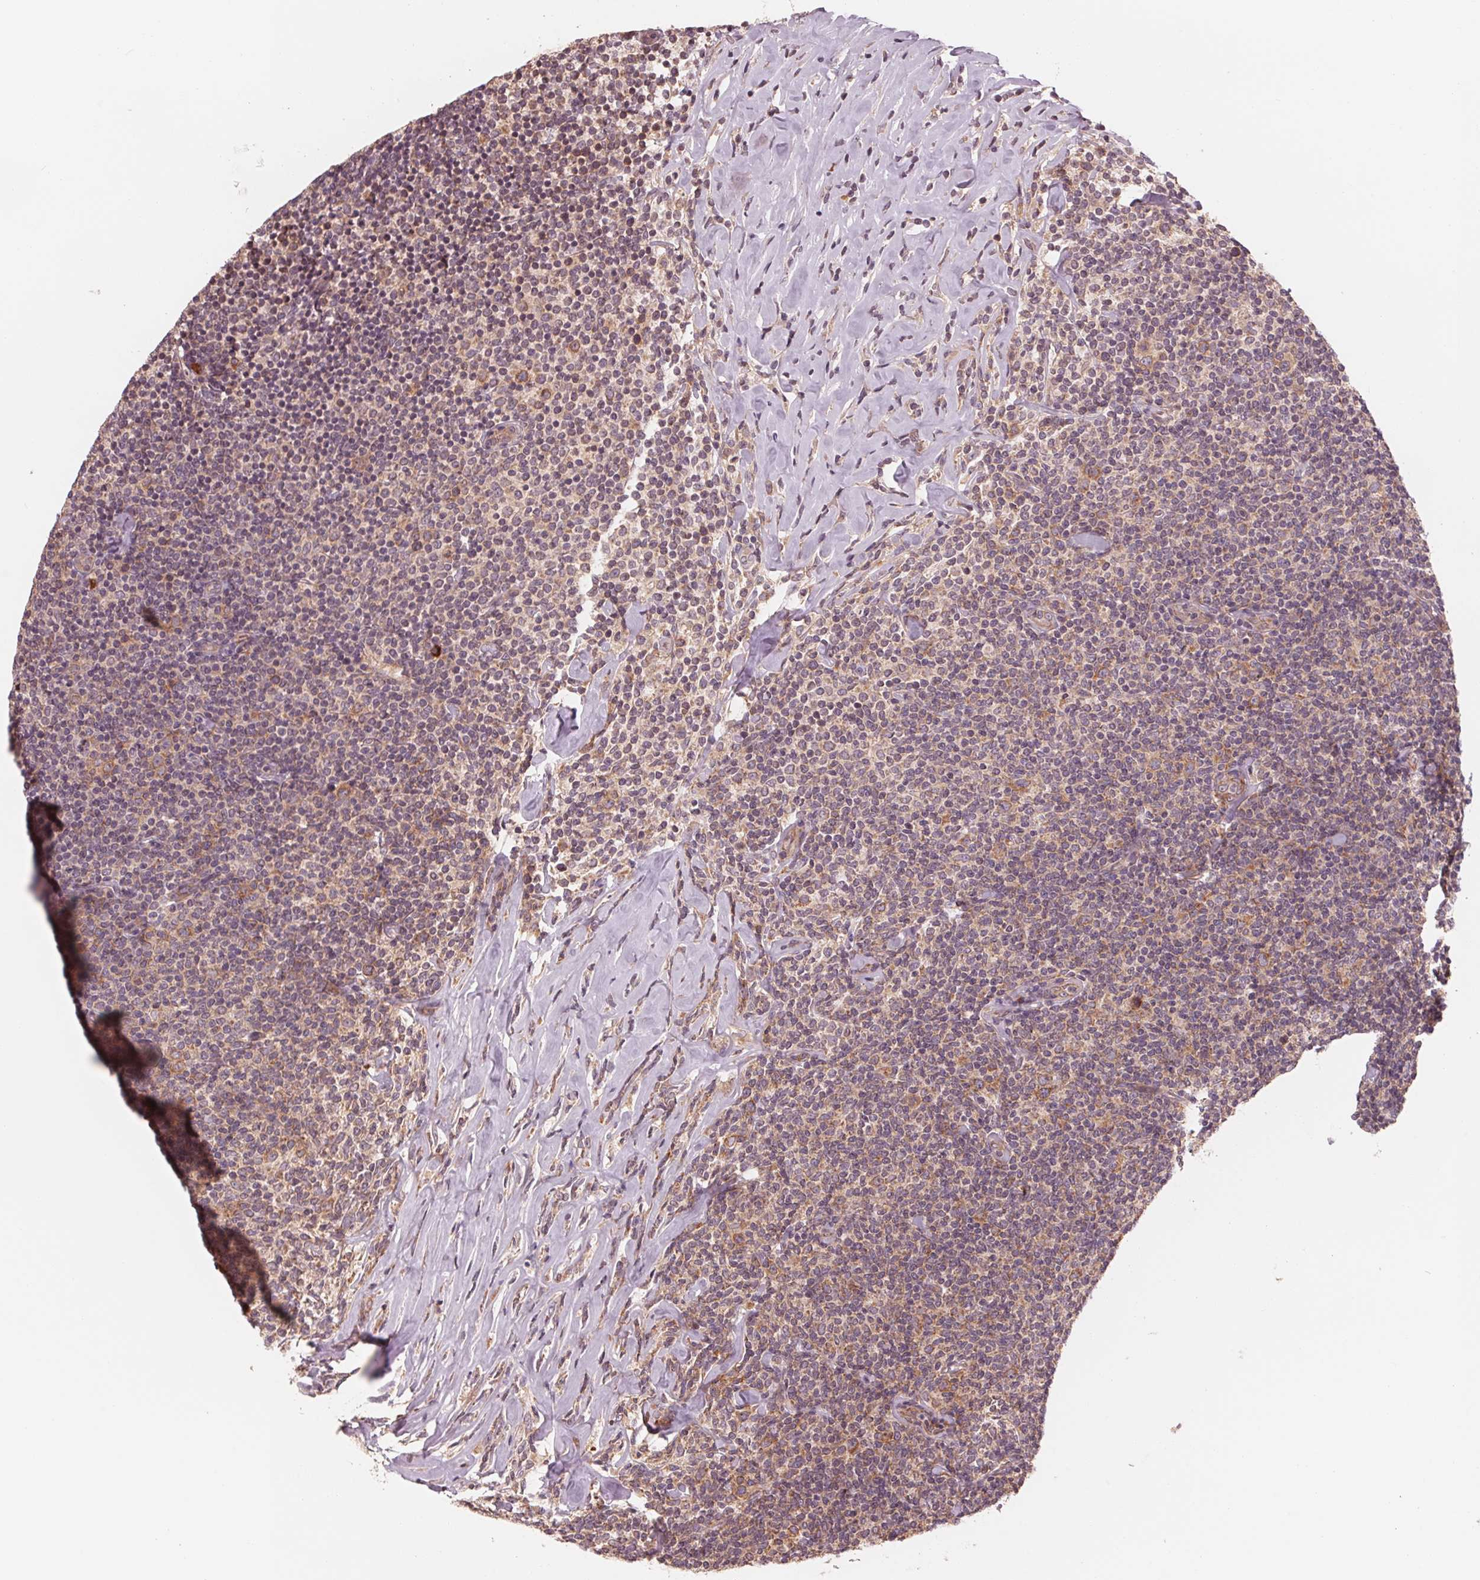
{"staining": {"intensity": "weak", "quantity": ">75%", "location": "cytoplasmic/membranous"}, "tissue": "lymphoma", "cell_type": "Tumor cells", "image_type": "cancer", "snomed": [{"axis": "morphology", "description": "Malignant lymphoma, non-Hodgkin's type, Low grade"}, {"axis": "topography", "description": "Lymph node"}], "caption": "The immunohistochemical stain labels weak cytoplasmic/membranous positivity in tumor cells of lymphoma tissue. The protein is stained brown, and the nuclei are stained in blue (DAB IHC with brightfield microscopy, high magnification).", "gene": "GIGYF2", "patient": {"sex": "female", "age": 56}}